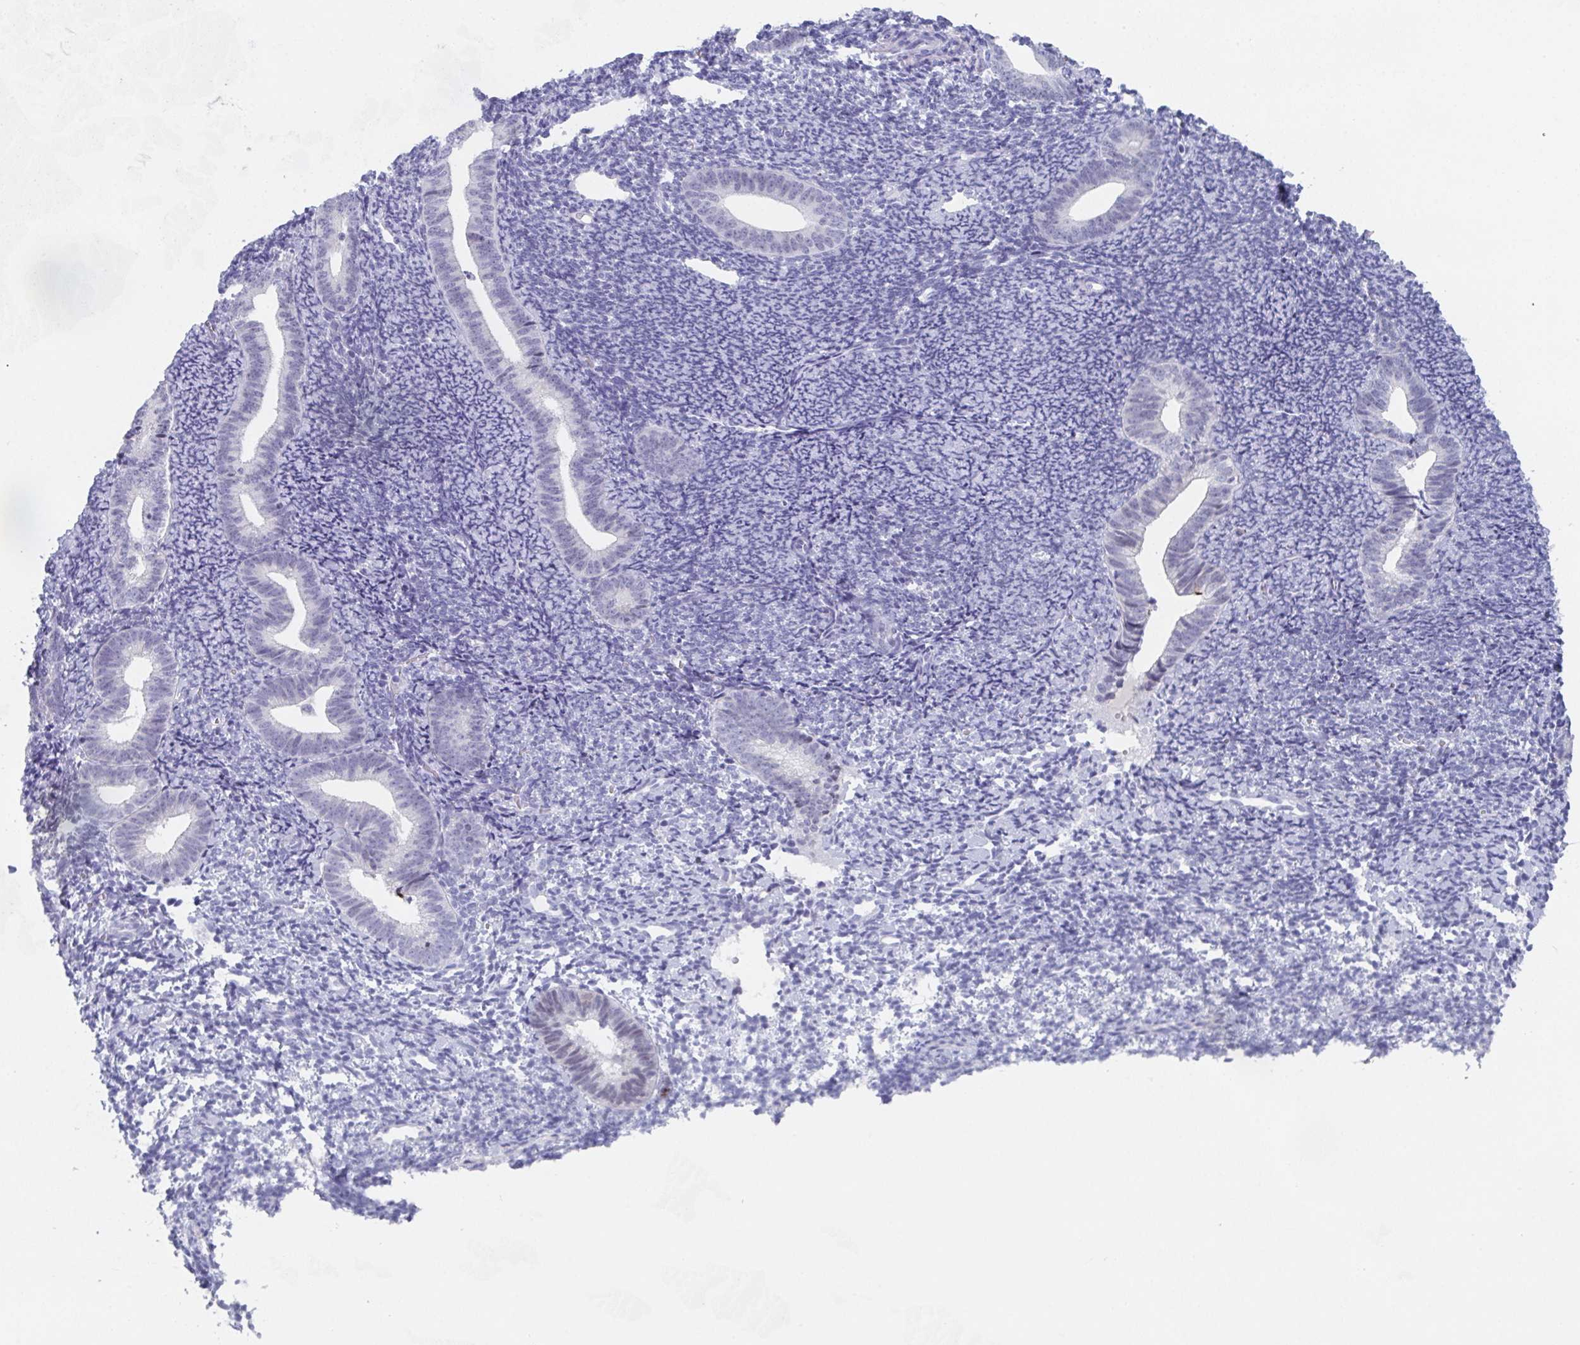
{"staining": {"intensity": "negative", "quantity": "none", "location": "none"}, "tissue": "endometrium", "cell_type": "Cells in endometrial stroma", "image_type": "normal", "snomed": [{"axis": "morphology", "description": "Normal tissue, NOS"}, {"axis": "topography", "description": "Endometrium"}], "caption": "Normal endometrium was stained to show a protein in brown. There is no significant staining in cells in endometrial stroma.", "gene": "DYDC2", "patient": {"sex": "female", "age": 39}}